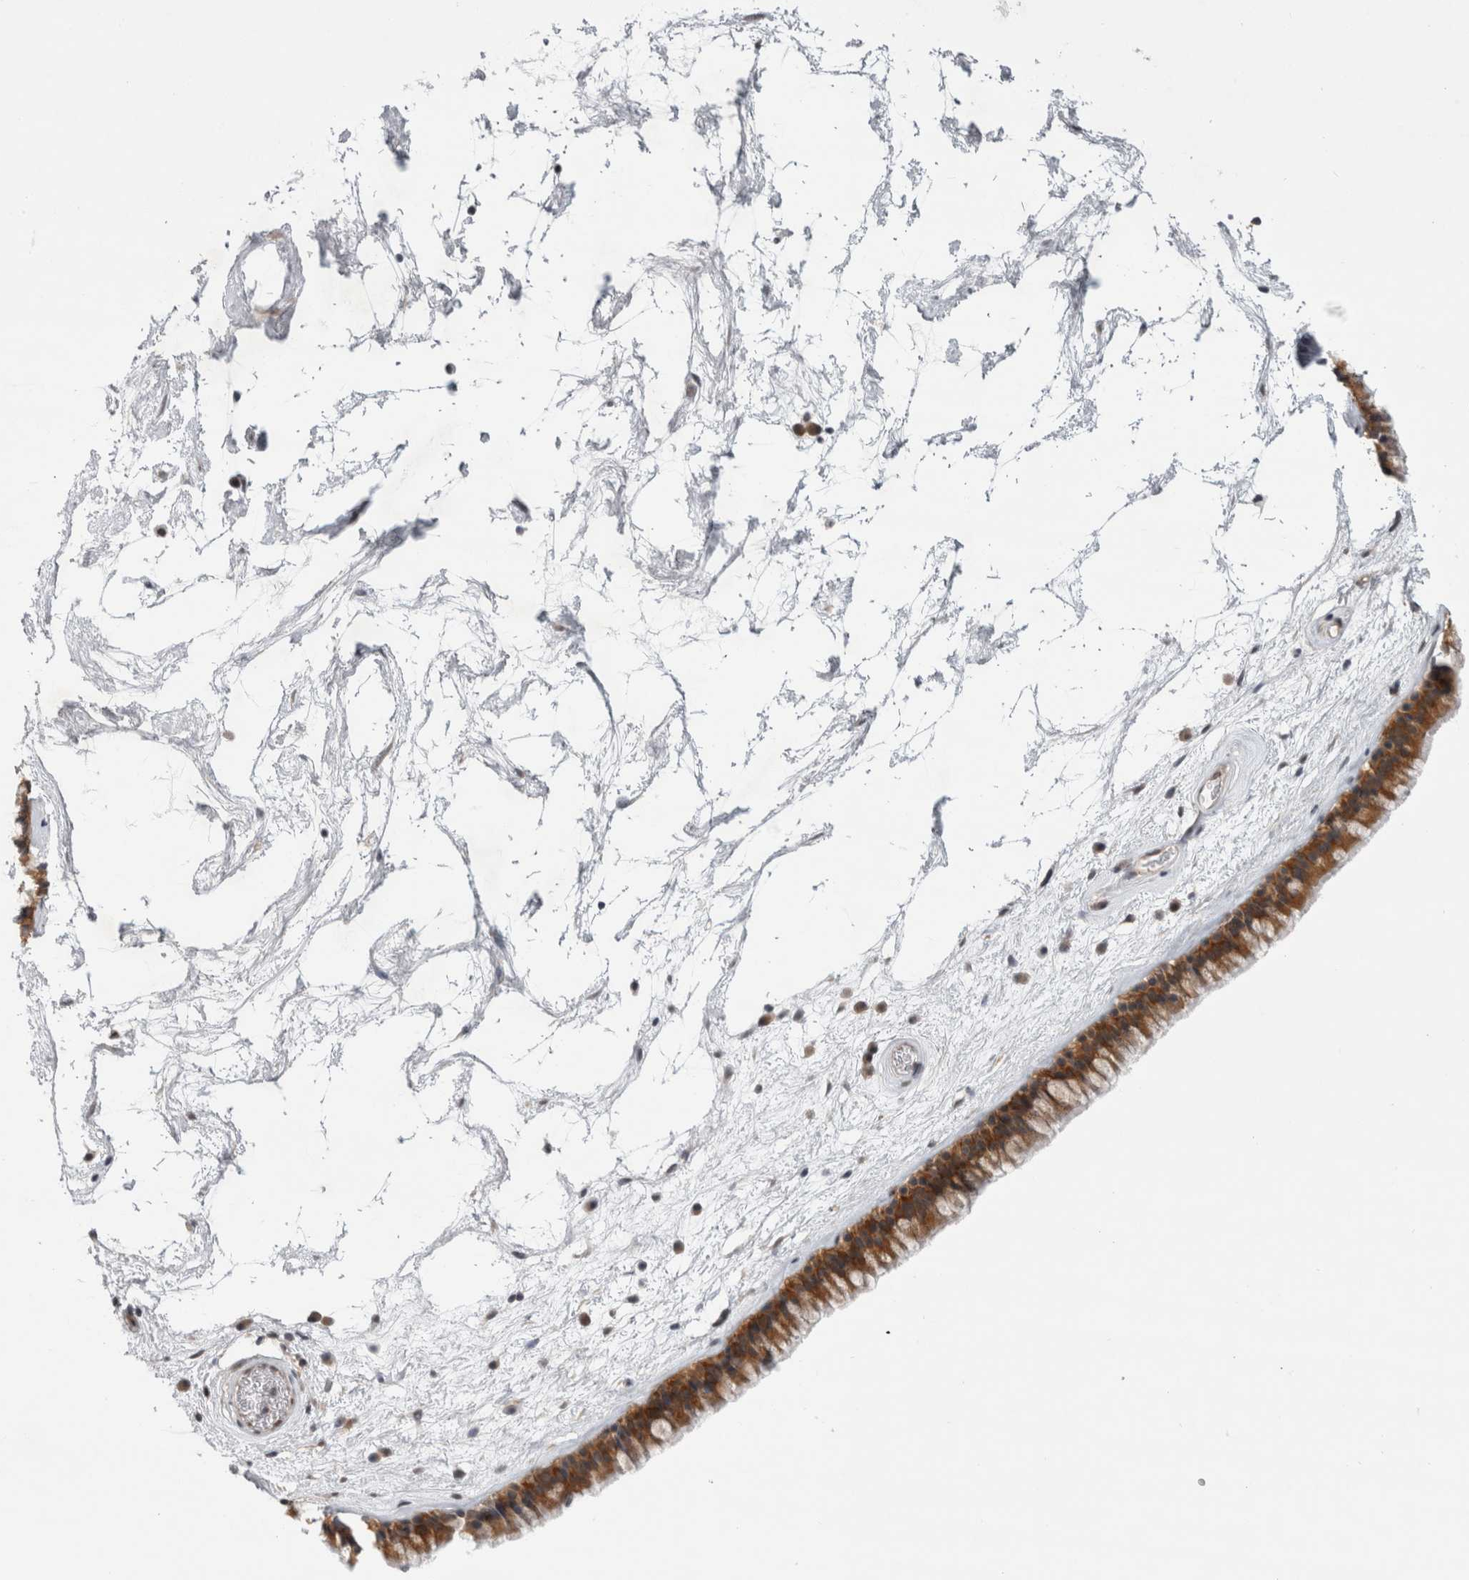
{"staining": {"intensity": "moderate", "quantity": ">75%", "location": "cytoplasmic/membranous"}, "tissue": "nasopharynx", "cell_type": "Respiratory epithelial cells", "image_type": "normal", "snomed": [{"axis": "morphology", "description": "Normal tissue, NOS"}, {"axis": "morphology", "description": "Inflammation, NOS"}, {"axis": "topography", "description": "Nasopharynx"}], "caption": "Immunohistochemical staining of benign nasopharynx demonstrates moderate cytoplasmic/membranous protein staining in approximately >75% of respiratory epithelial cells.", "gene": "PSMB2", "patient": {"sex": "male", "age": 48}}